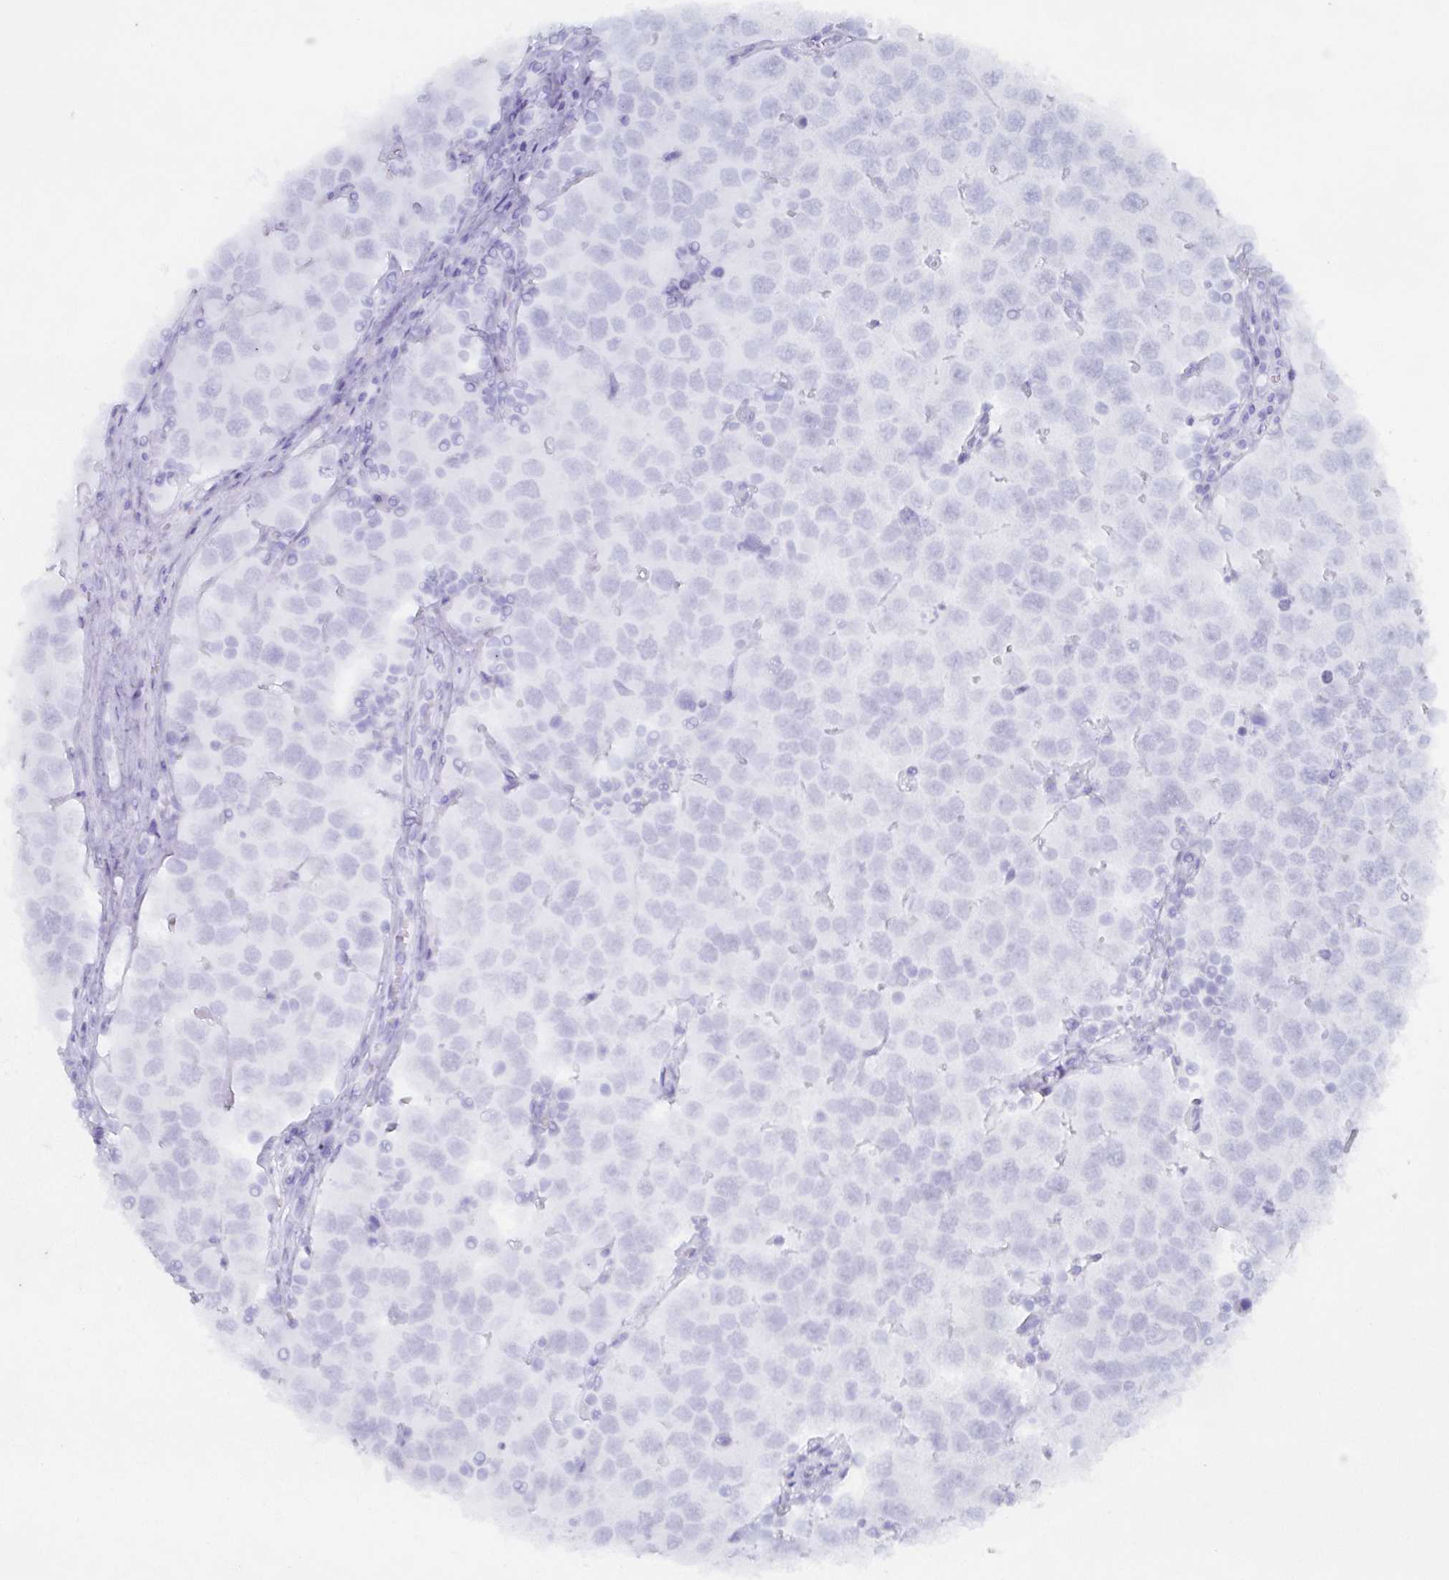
{"staining": {"intensity": "negative", "quantity": "none", "location": "none"}, "tissue": "testis cancer", "cell_type": "Tumor cells", "image_type": "cancer", "snomed": [{"axis": "morphology", "description": "Seminoma, NOS"}, {"axis": "topography", "description": "Testis"}], "caption": "Testis cancer (seminoma) was stained to show a protein in brown. There is no significant staining in tumor cells.", "gene": "POU2F3", "patient": {"sex": "male", "age": 34}}